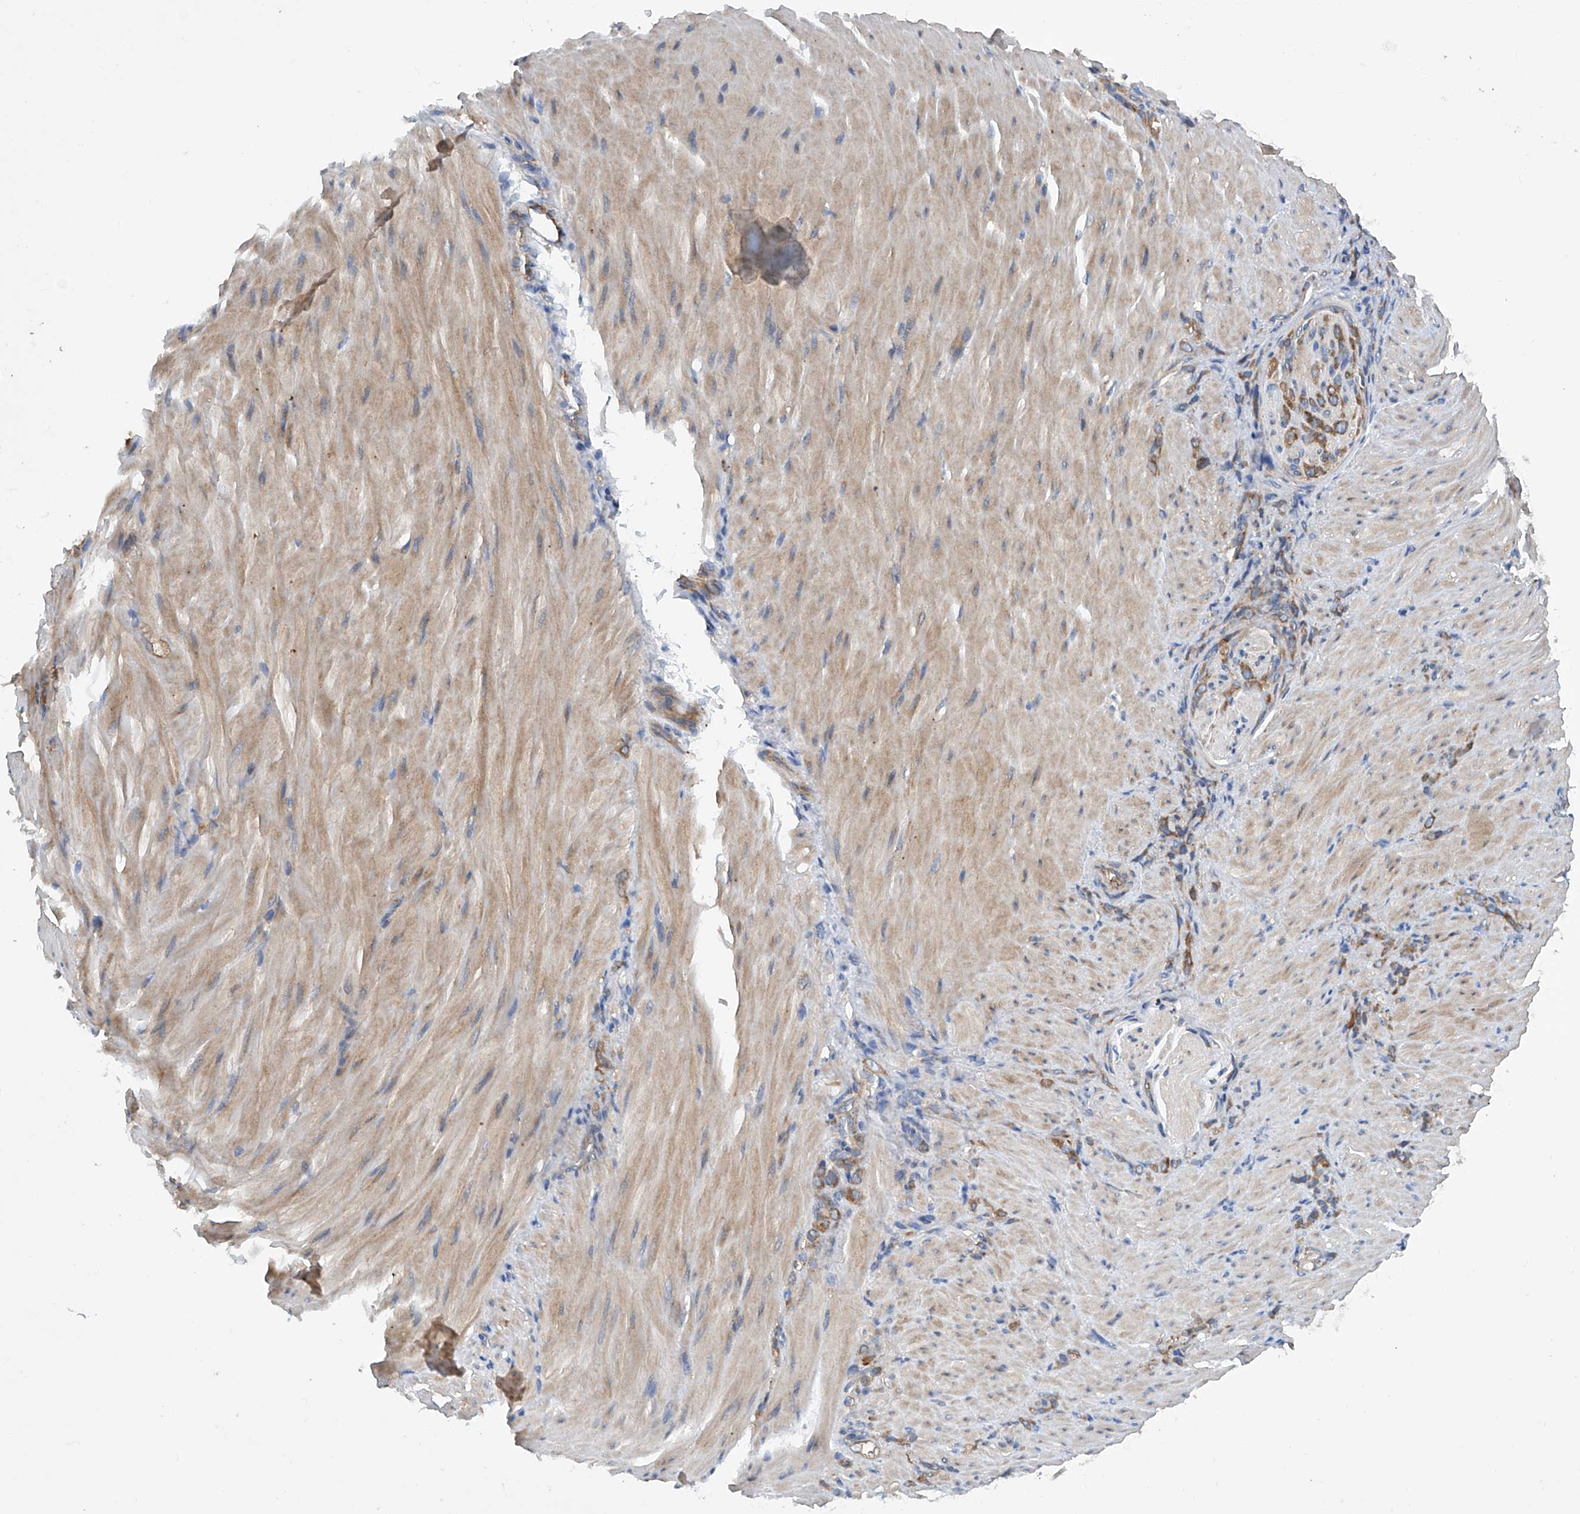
{"staining": {"intensity": "moderate", "quantity": ">75%", "location": "cytoplasmic/membranous"}, "tissue": "stomach cancer", "cell_type": "Tumor cells", "image_type": "cancer", "snomed": [{"axis": "morphology", "description": "Normal tissue, NOS"}, {"axis": "morphology", "description": "Adenocarcinoma, NOS"}, {"axis": "topography", "description": "Stomach"}], "caption": "This is an image of immunohistochemistry (IHC) staining of adenocarcinoma (stomach), which shows moderate positivity in the cytoplasmic/membranous of tumor cells.", "gene": "ASCC3", "patient": {"sex": "male", "age": 82}}